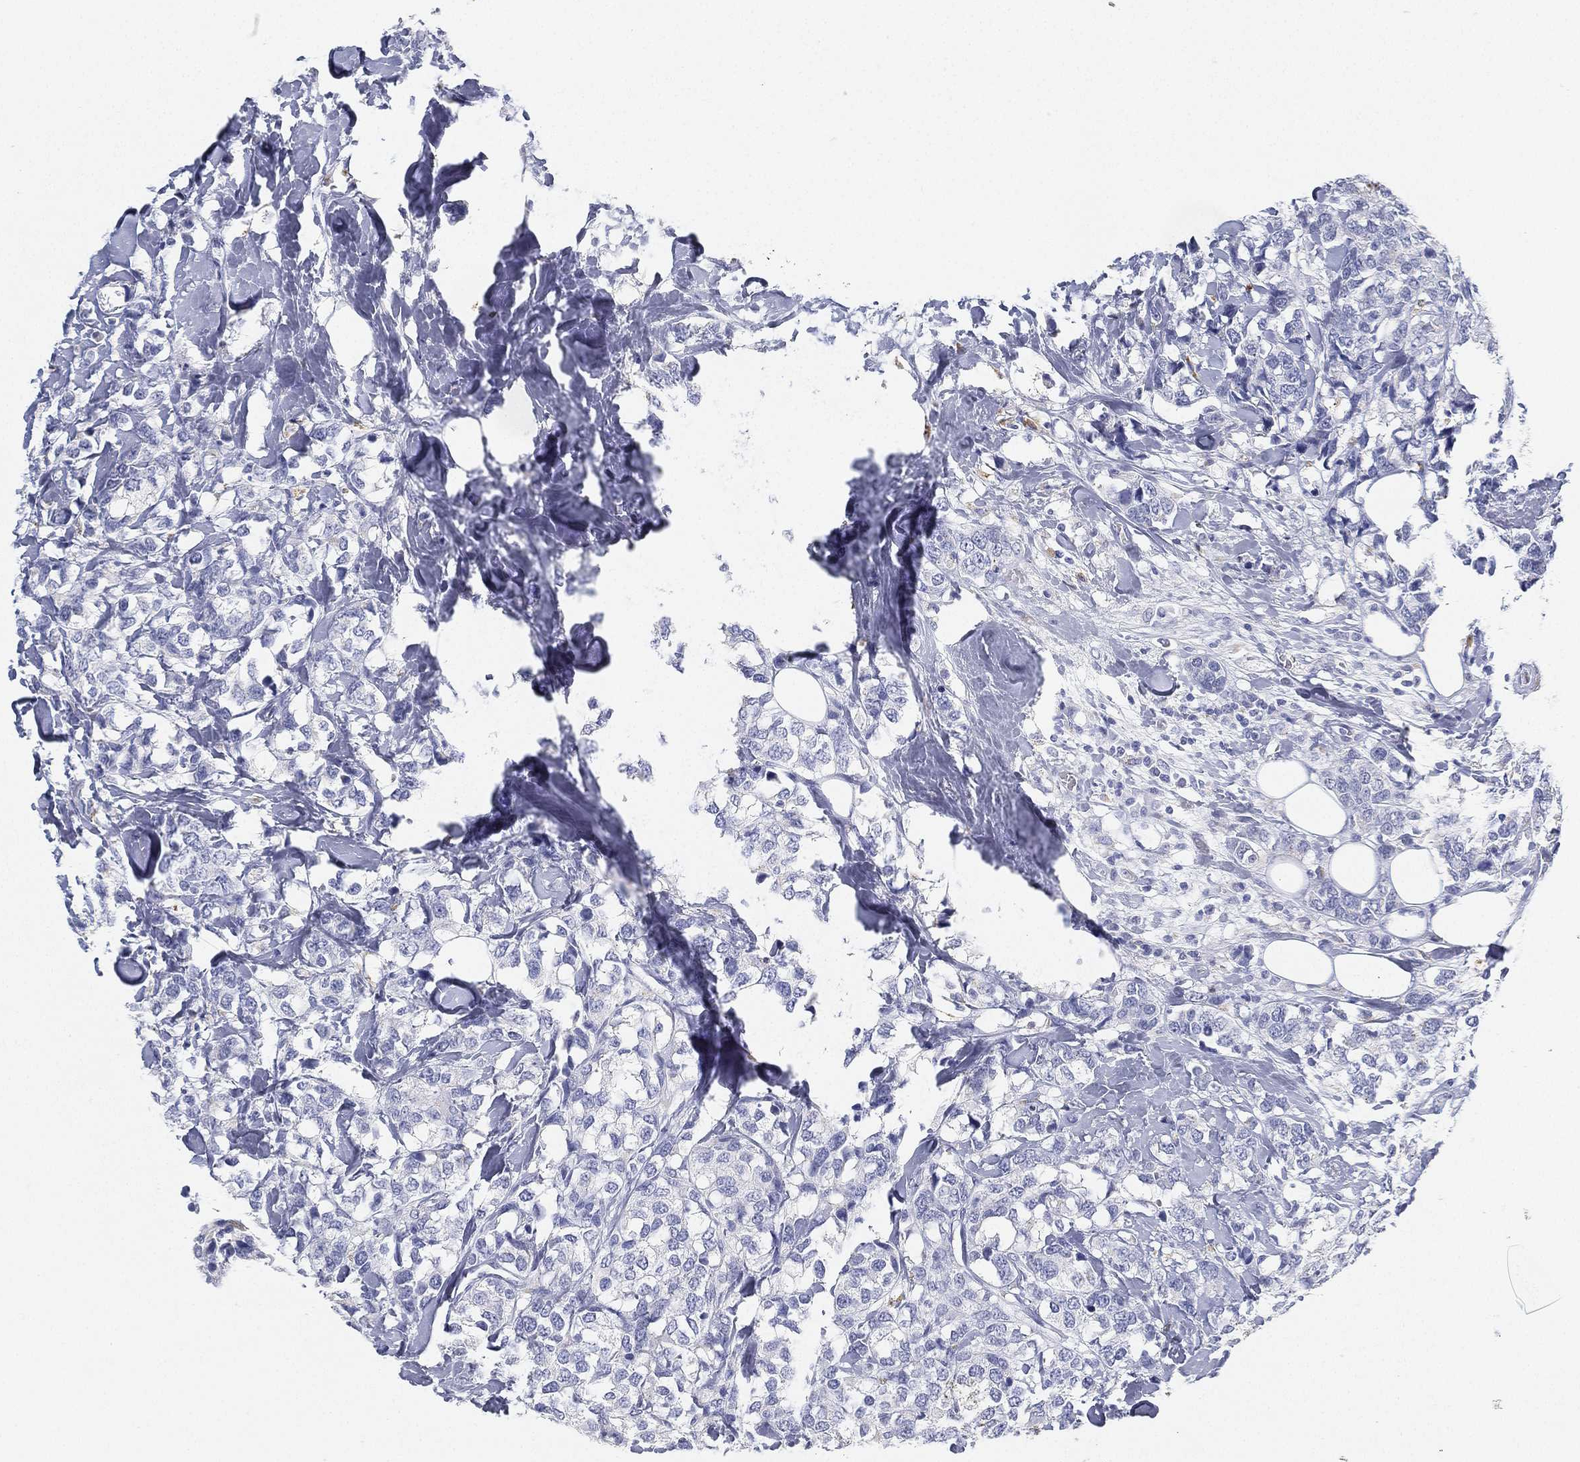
{"staining": {"intensity": "negative", "quantity": "none", "location": "none"}, "tissue": "breast cancer", "cell_type": "Tumor cells", "image_type": "cancer", "snomed": [{"axis": "morphology", "description": "Lobular carcinoma"}, {"axis": "topography", "description": "Breast"}], "caption": "This image is of breast cancer (lobular carcinoma) stained with immunohistochemistry to label a protein in brown with the nuclei are counter-stained blue. There is no positivity in tumor cells.", "gene": "GPR61", "patient": {"sex": "female", "age": 59}}